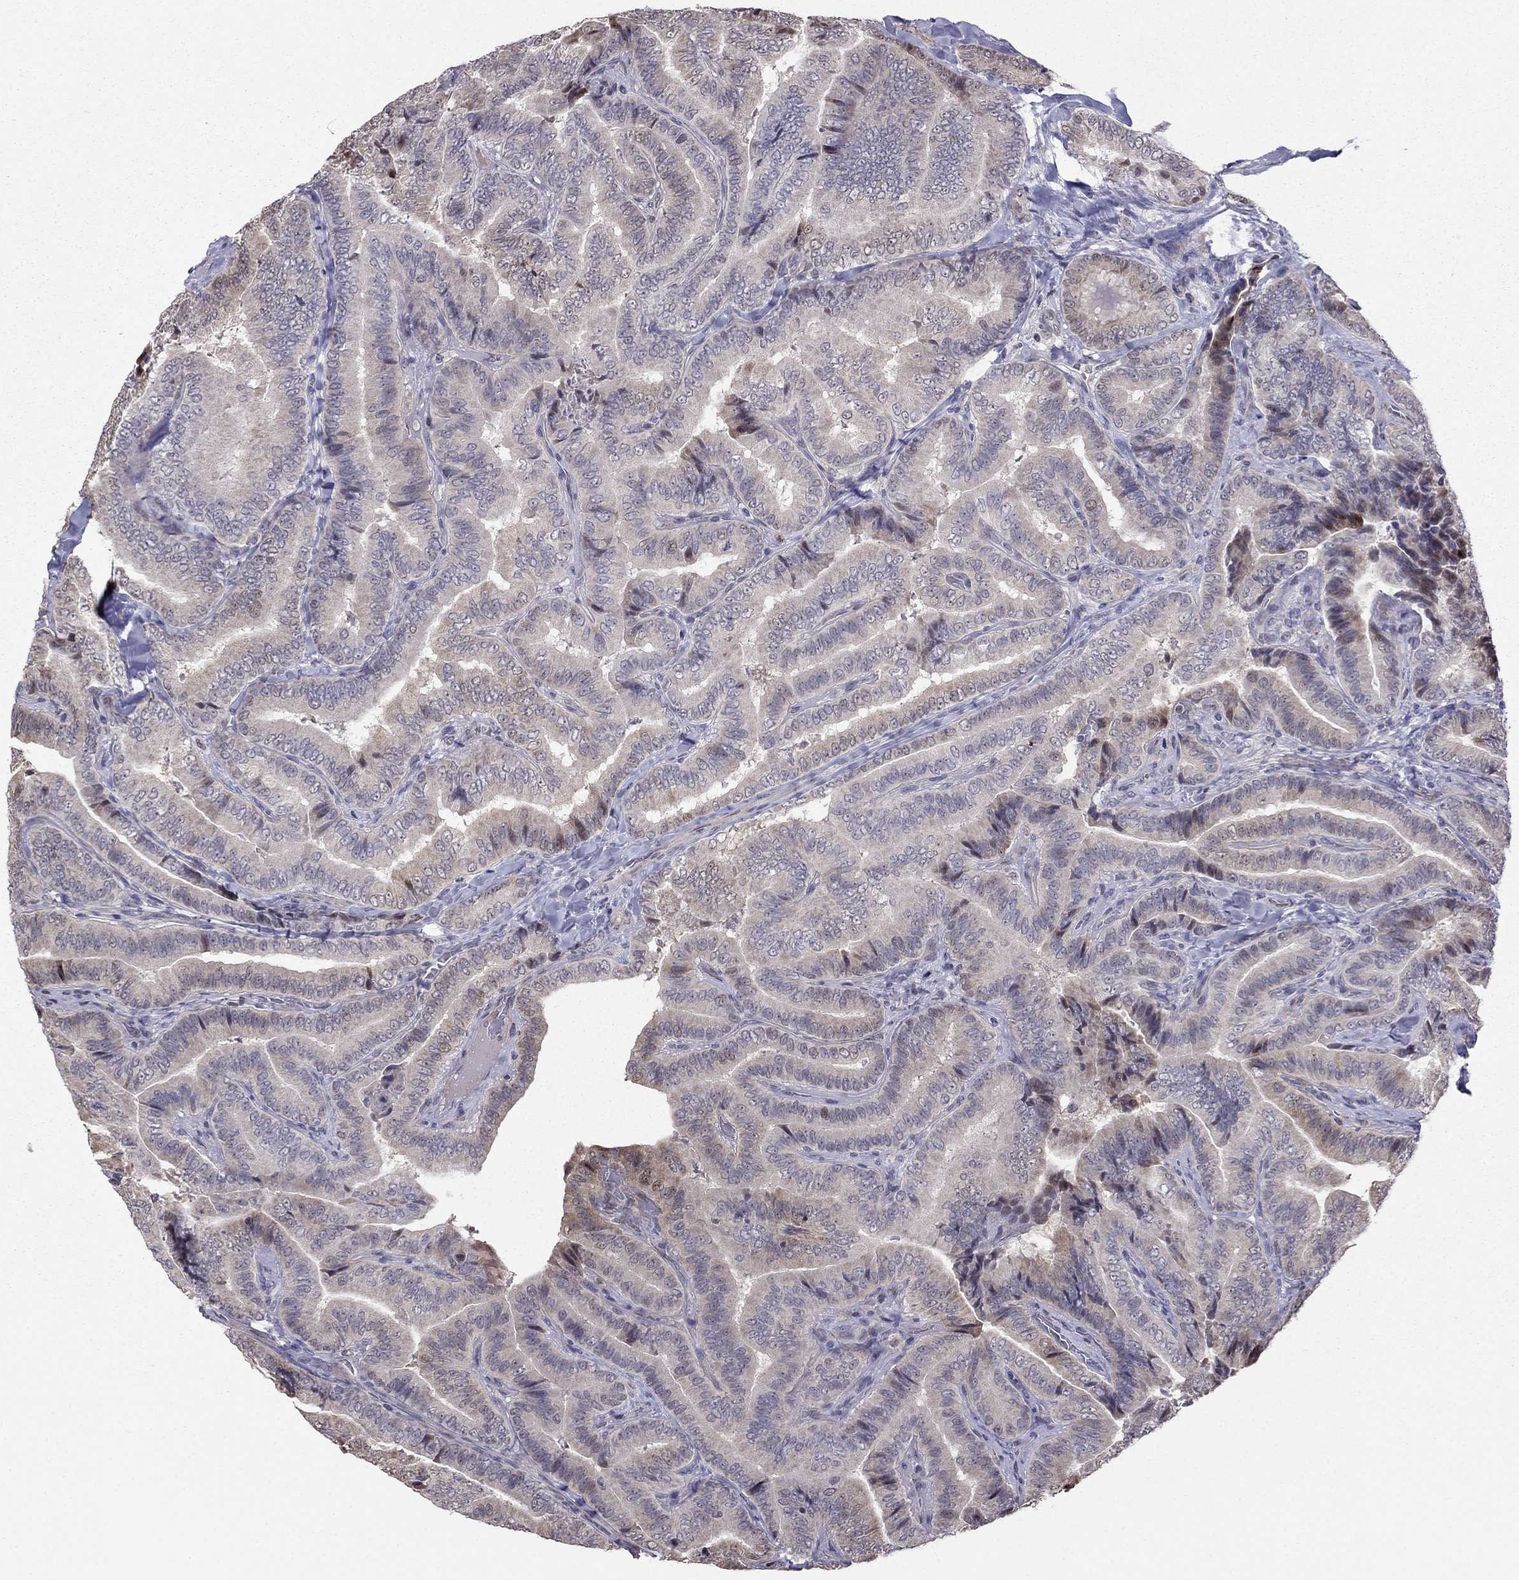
{"staining": {"intensity": "weak", "quantity": "<25%", "location": "cytoplasmic/membranous"}, "tissue": "thyroid cancer", "cell_type": "Tumor cells", "image_type": "cancer", "snomed": [{"axis": "morphology", "description": "Papillary adenocarcinoma, NOS"}, {"axis": "topography", "description": "Thyroid gland"}], "caption": "This is a histopathology image of IHC staining of papillary adenocarcinoma (thyroid), which shows no positivity in tumor cells.", "gene": "LRRC39", "patient": {"sex": "male", "age": 61}}